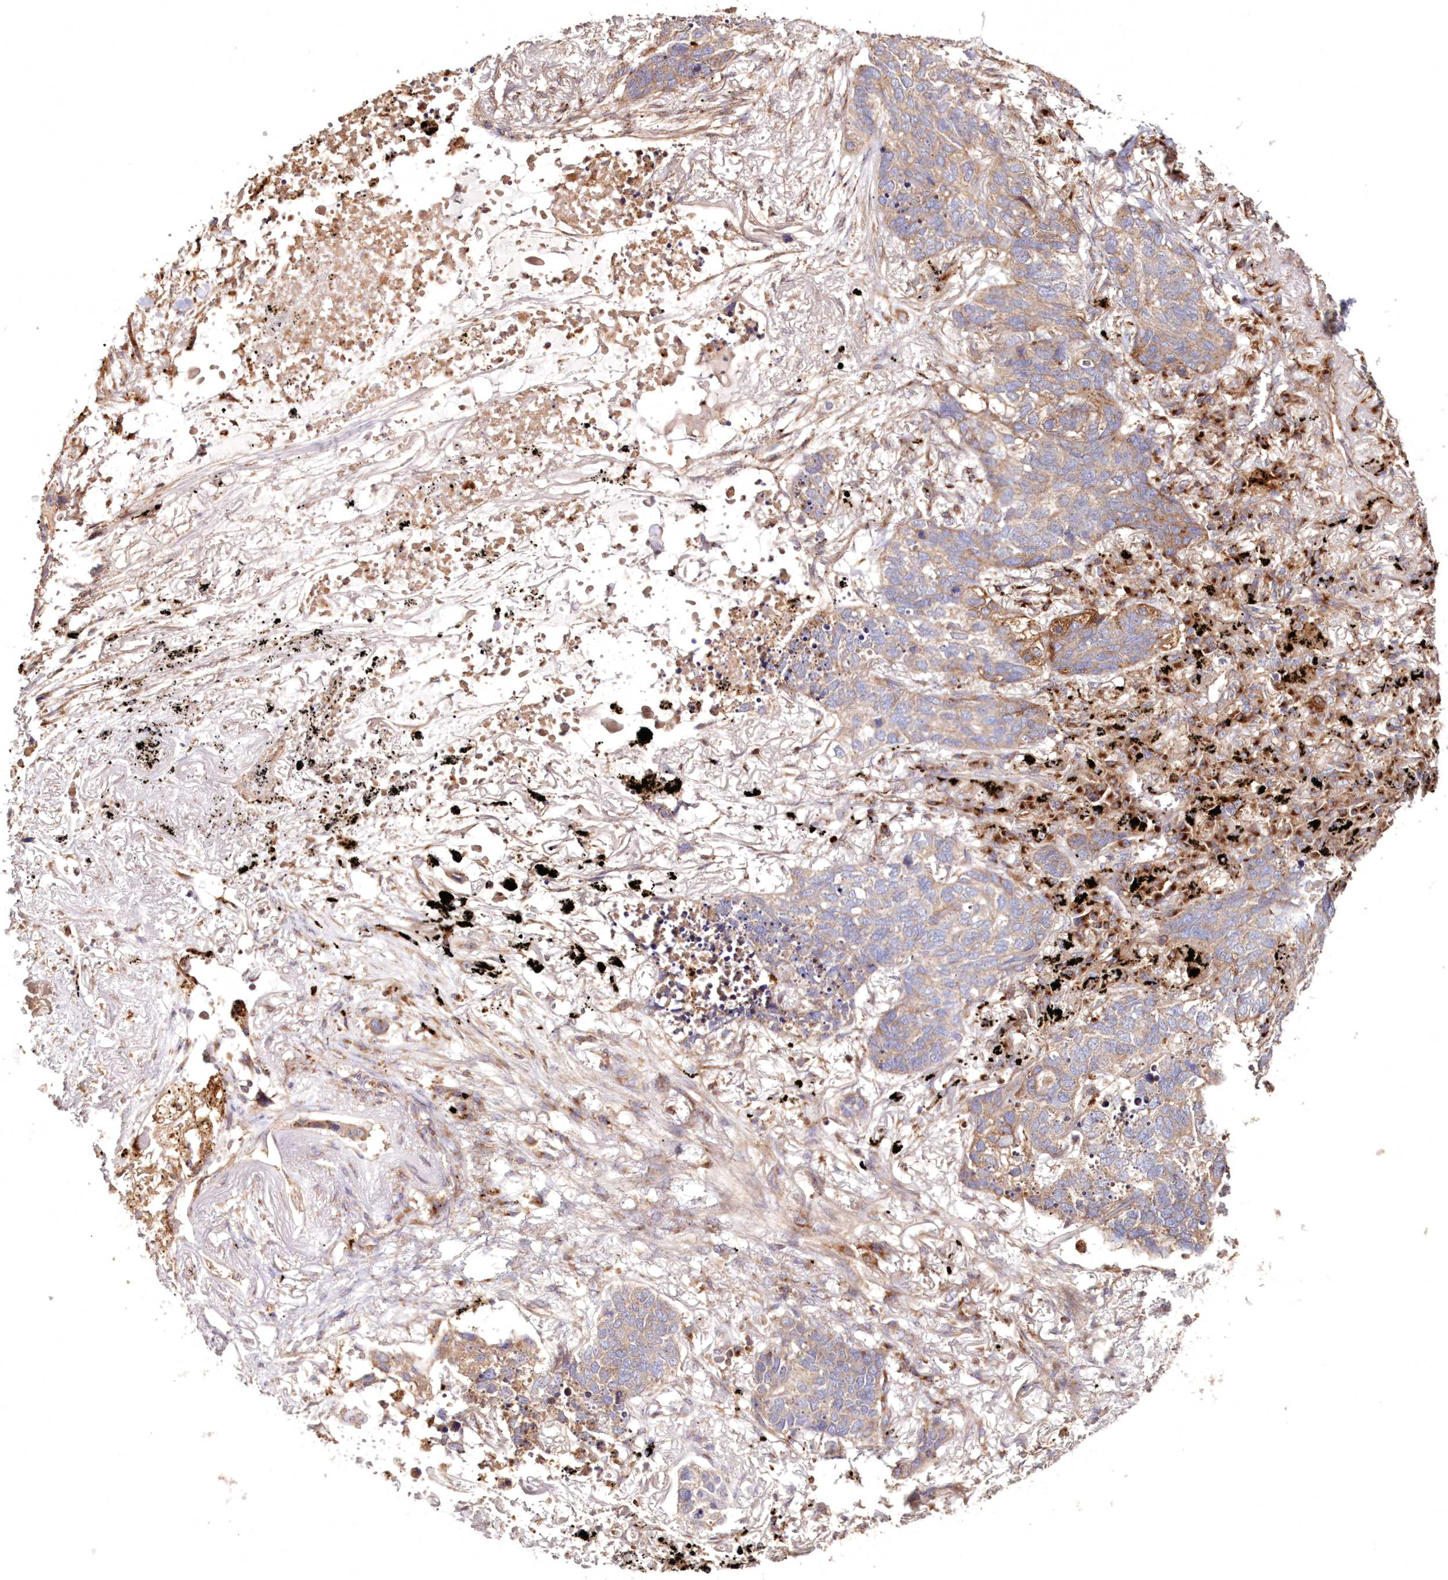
{"staining": {"intensity": "weak", "quantity": ">75%", "location": "cytoplasmic/membranous"}, "tissue": "lung cancer", "cell_type": "Tumor cells", "image_type": "cancer", "snomed": [{"axis": "morphology", "description": "Squamous cell carcinoma, NOS"}, {"axis": "topography", "description": "Lung"}], "caption": "DAB immunohistochemical staining of lung cancer (squamous cell carcinoma) exhibits weak cytoplasmic/membranous protein positivity in approximately >75% of tumor cells.", "gene": "DDO", "patient": {"sex": "female", "age": 63}}